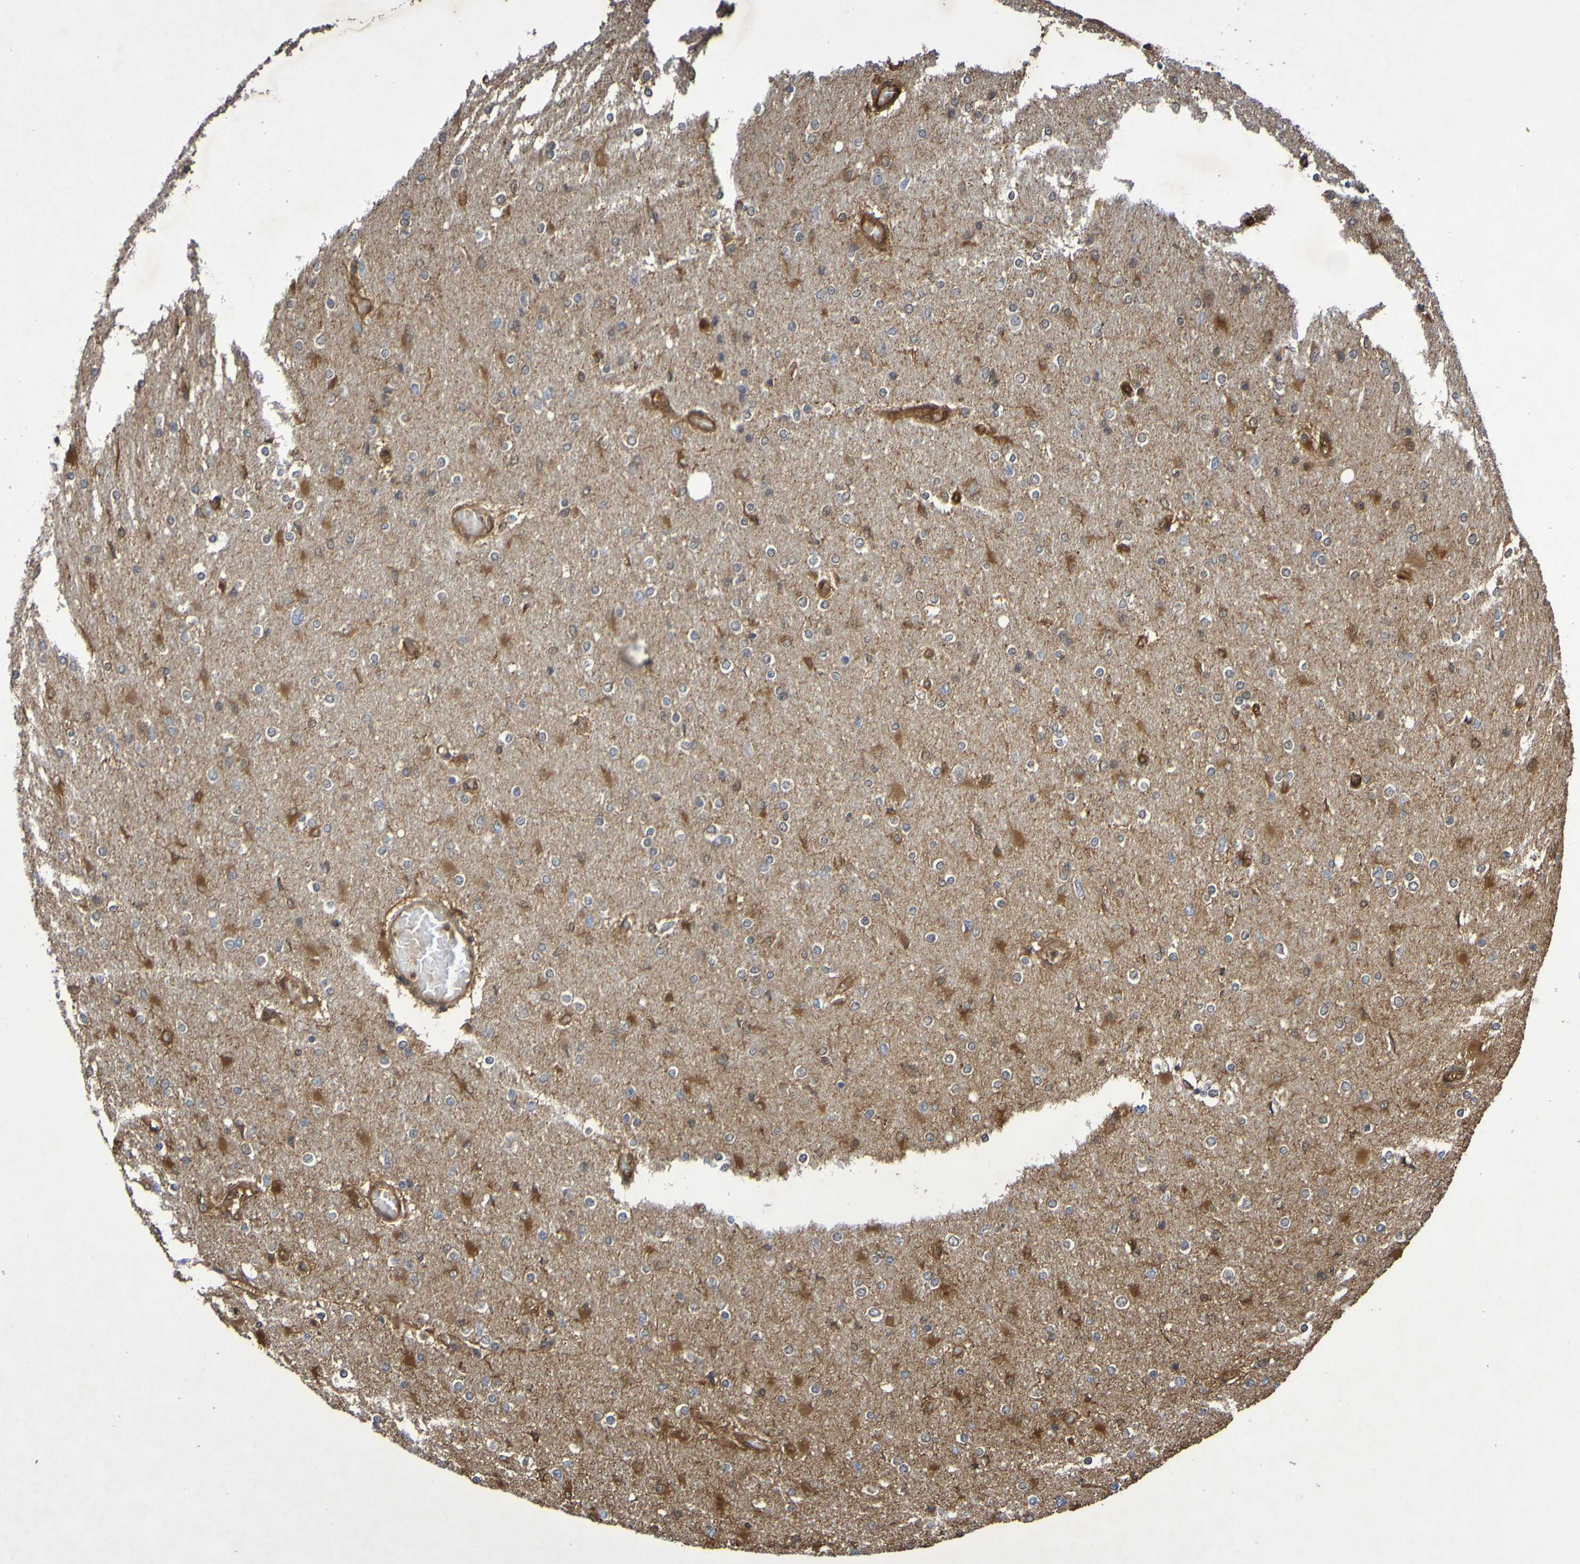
{"staining": {"intensity": "moderate", "quantity": "25%-75%", "location": "cytoplasmic/membranous"}, "tissue": "glioma", "cell_type": "Tumor cells", "image_type": "cancer", "snomed": [{"axis": "morphology", "description": "Glioma, malignant, High grade"}, {"axis": "topography", "description": "Cerebral cortex"}], "caption": "Moderate cytoplasmic/membranous staining is seen in about 25%-75% of tumor cells in glioma. (Brightfield microscopy of DAB IHC at high magnification).", "gene": "SERPINB6", "patient": {"sex": "female", "age": 36}}